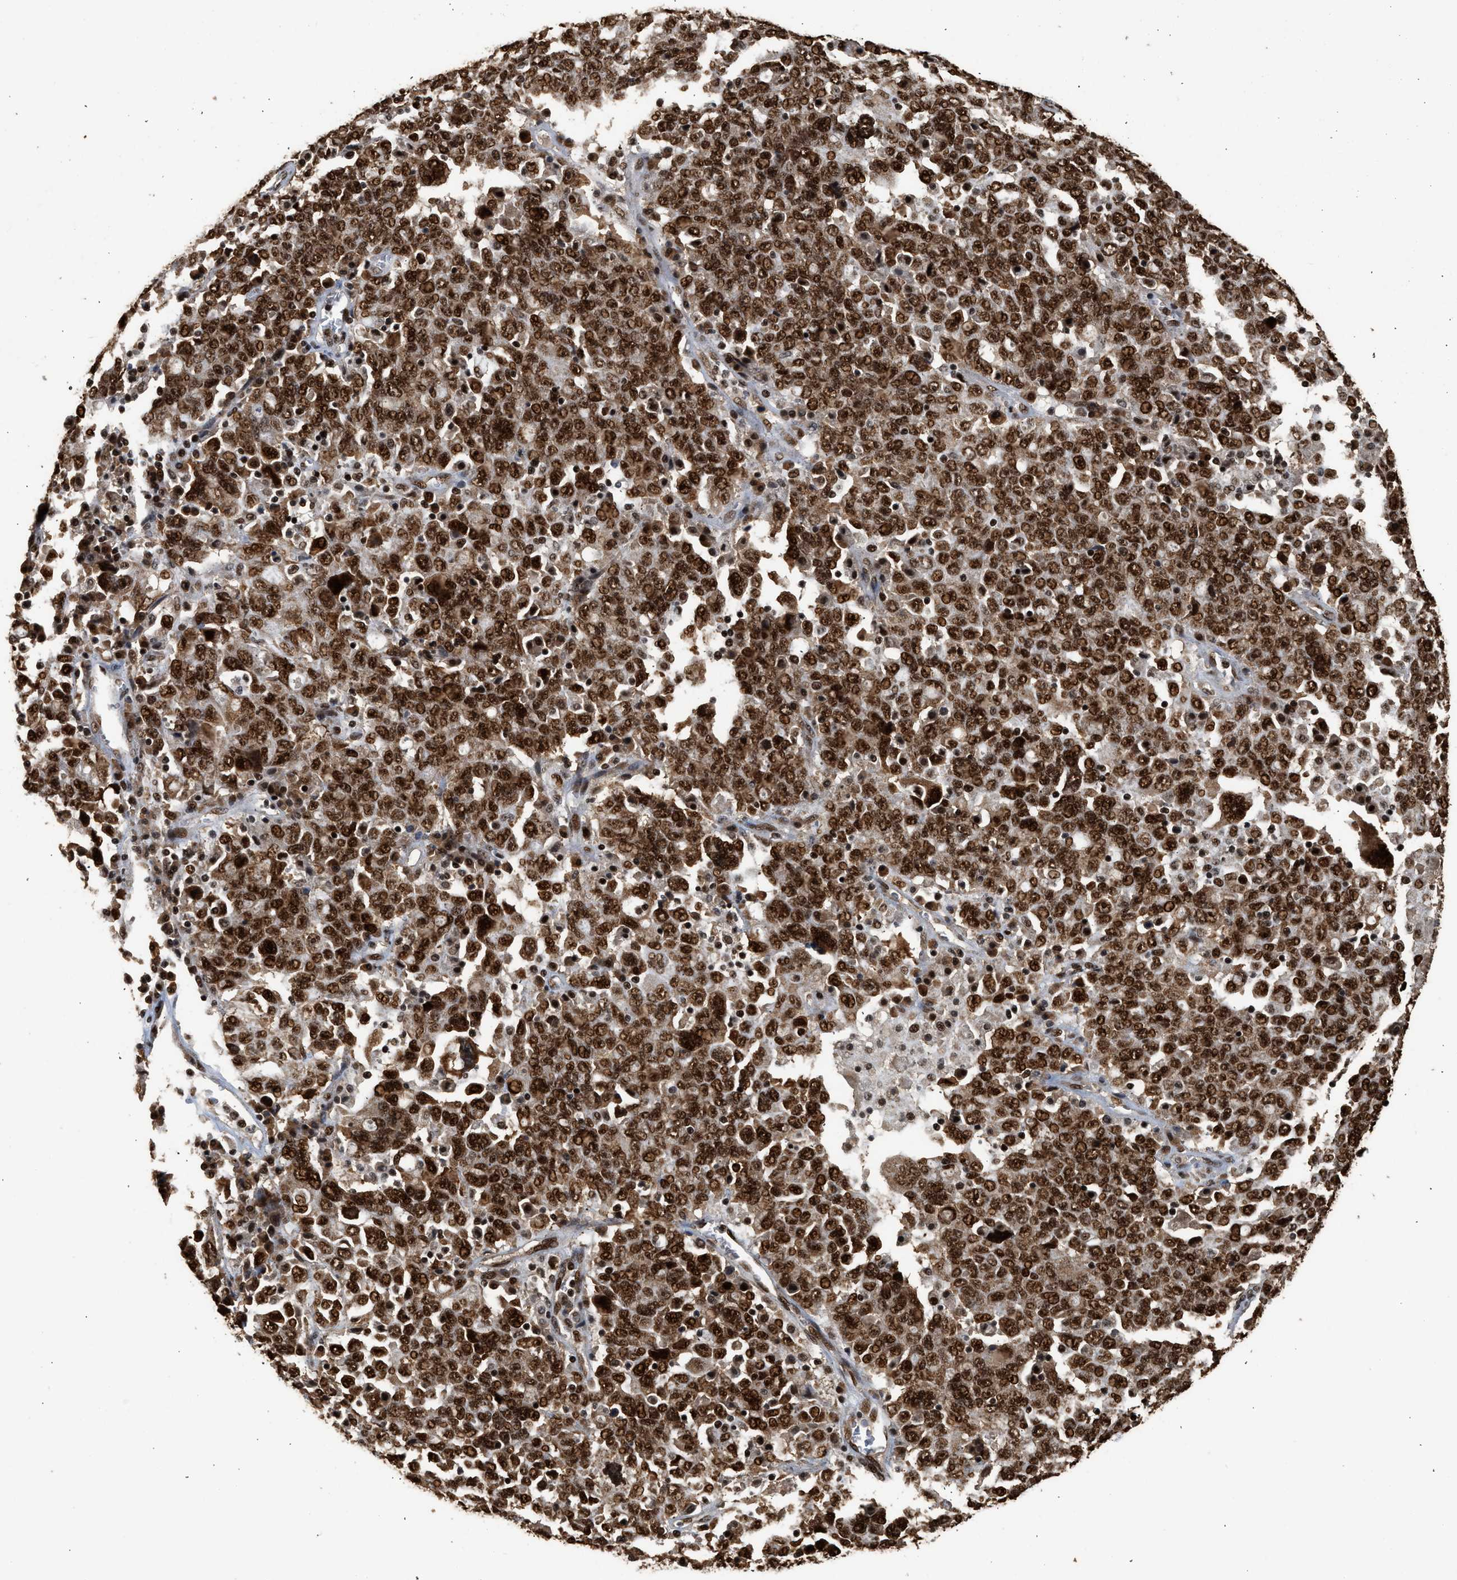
{"staining": {"intensity": "strong", "quantity": ">75%", "location": "cytoplasmic/membranous,nuclear"}, "tissue": "ovarian cancer", "cell_type": "Tumor cells", "image_type": "cancer", "snomed": [{"axis": "morphology", "description": "Carcinoma, endometroid"}, {"axis": "topography", "description": "Ovary"}], "caption": "Tumor cells demonstrate high levels of strong cytoplasmic/membranous and nuclear staining in approximately >75% of cells in ovarian endometroid carcinoma.", "gene": "PPP4R3B", "patient": {"sex": "female", "age": 62}}